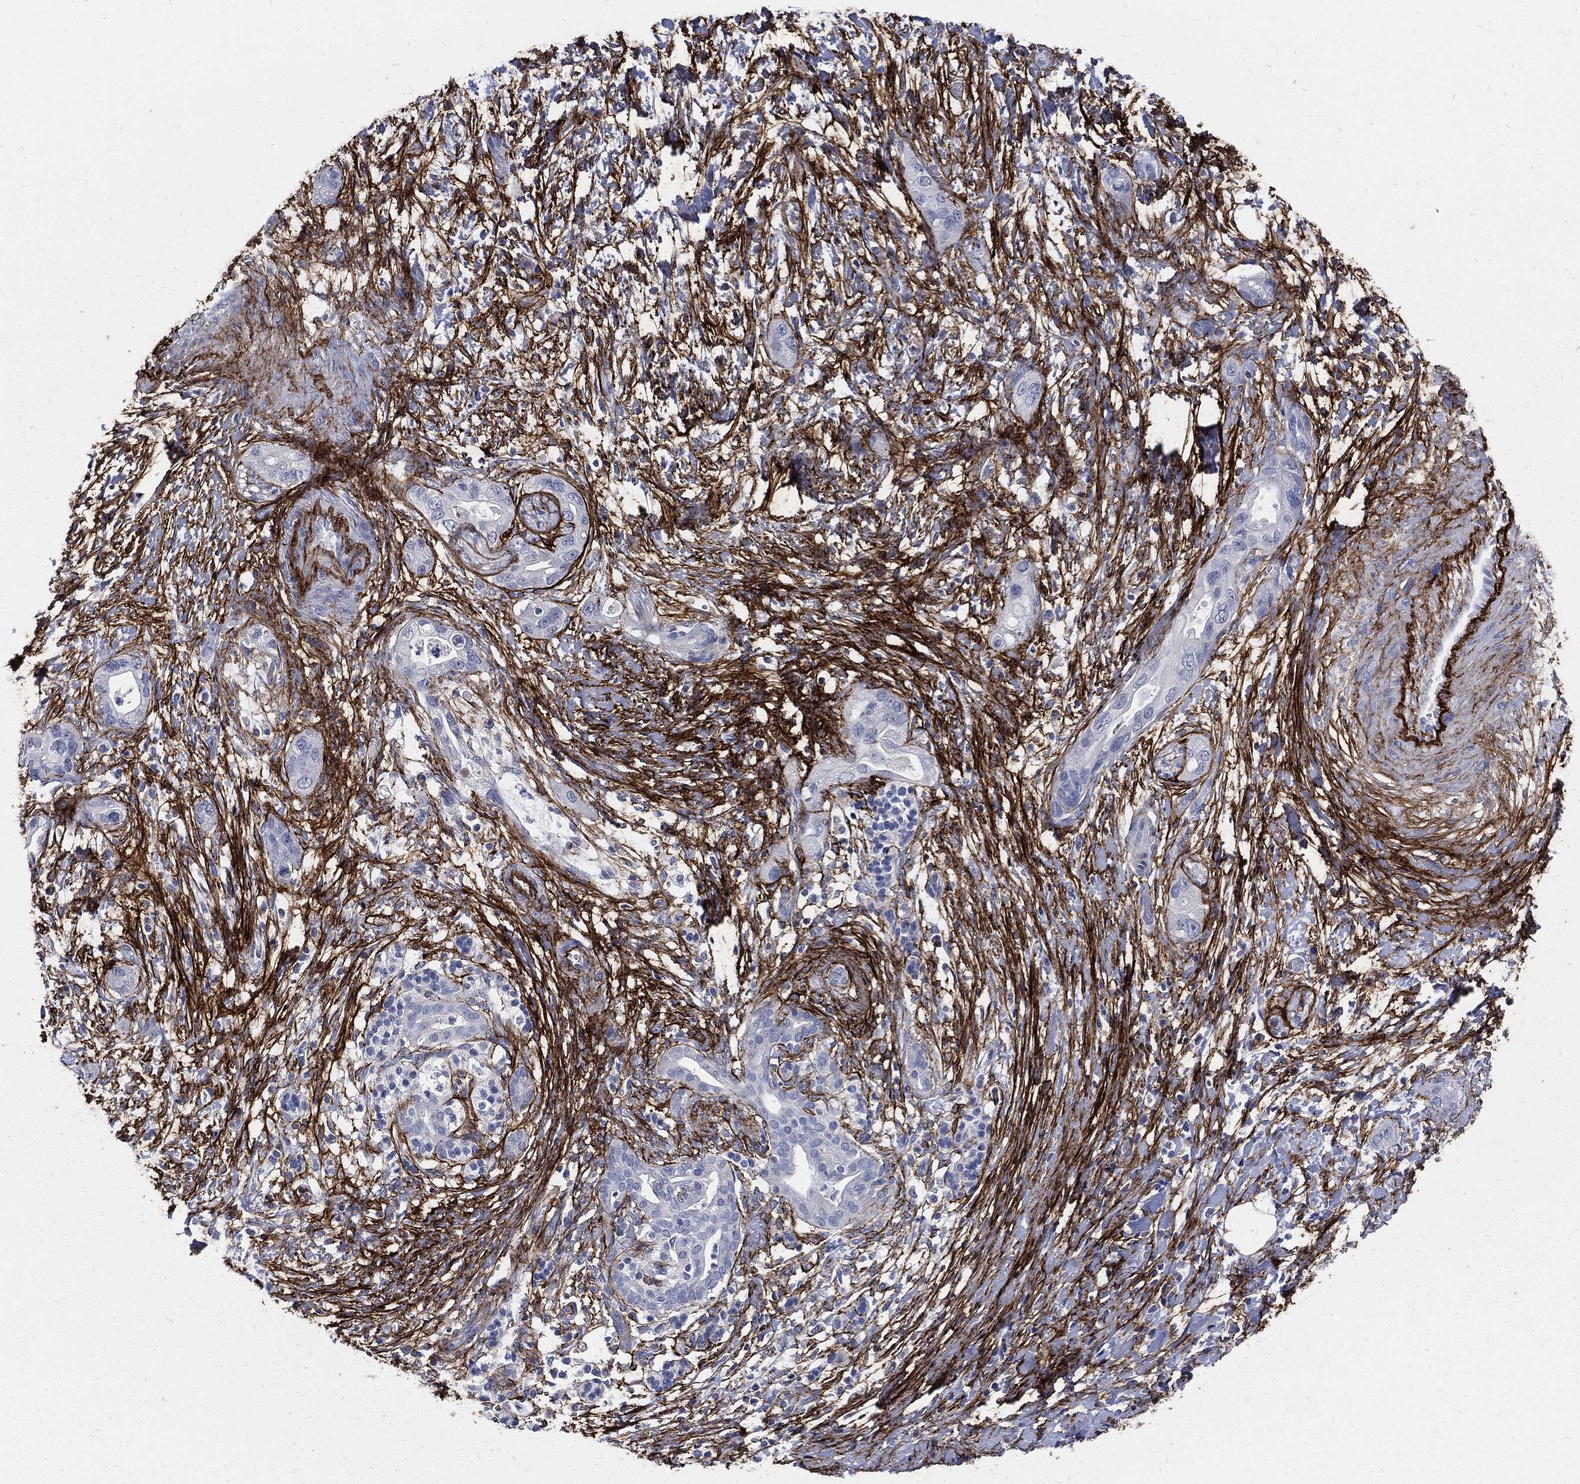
{"staining": {"intensity": "negative", "quantity": "none", "location": "none"}, "tissue": "pancreatic cancer", "cell_type": "Tumor cells", "image_type": "cancer", "snomed": [{"axis": "morphology", "description": "Adenocarcinoma, NOS"}, {"axis": "topography", "description": "Pancreas"}], "caption": "Photomicrograph shows no significant protein expression in tumor cells of pancreatic cancer (adenocarcinoma).", "gene": "FBN1", "patient": {"sex": "male", "age": 44}}